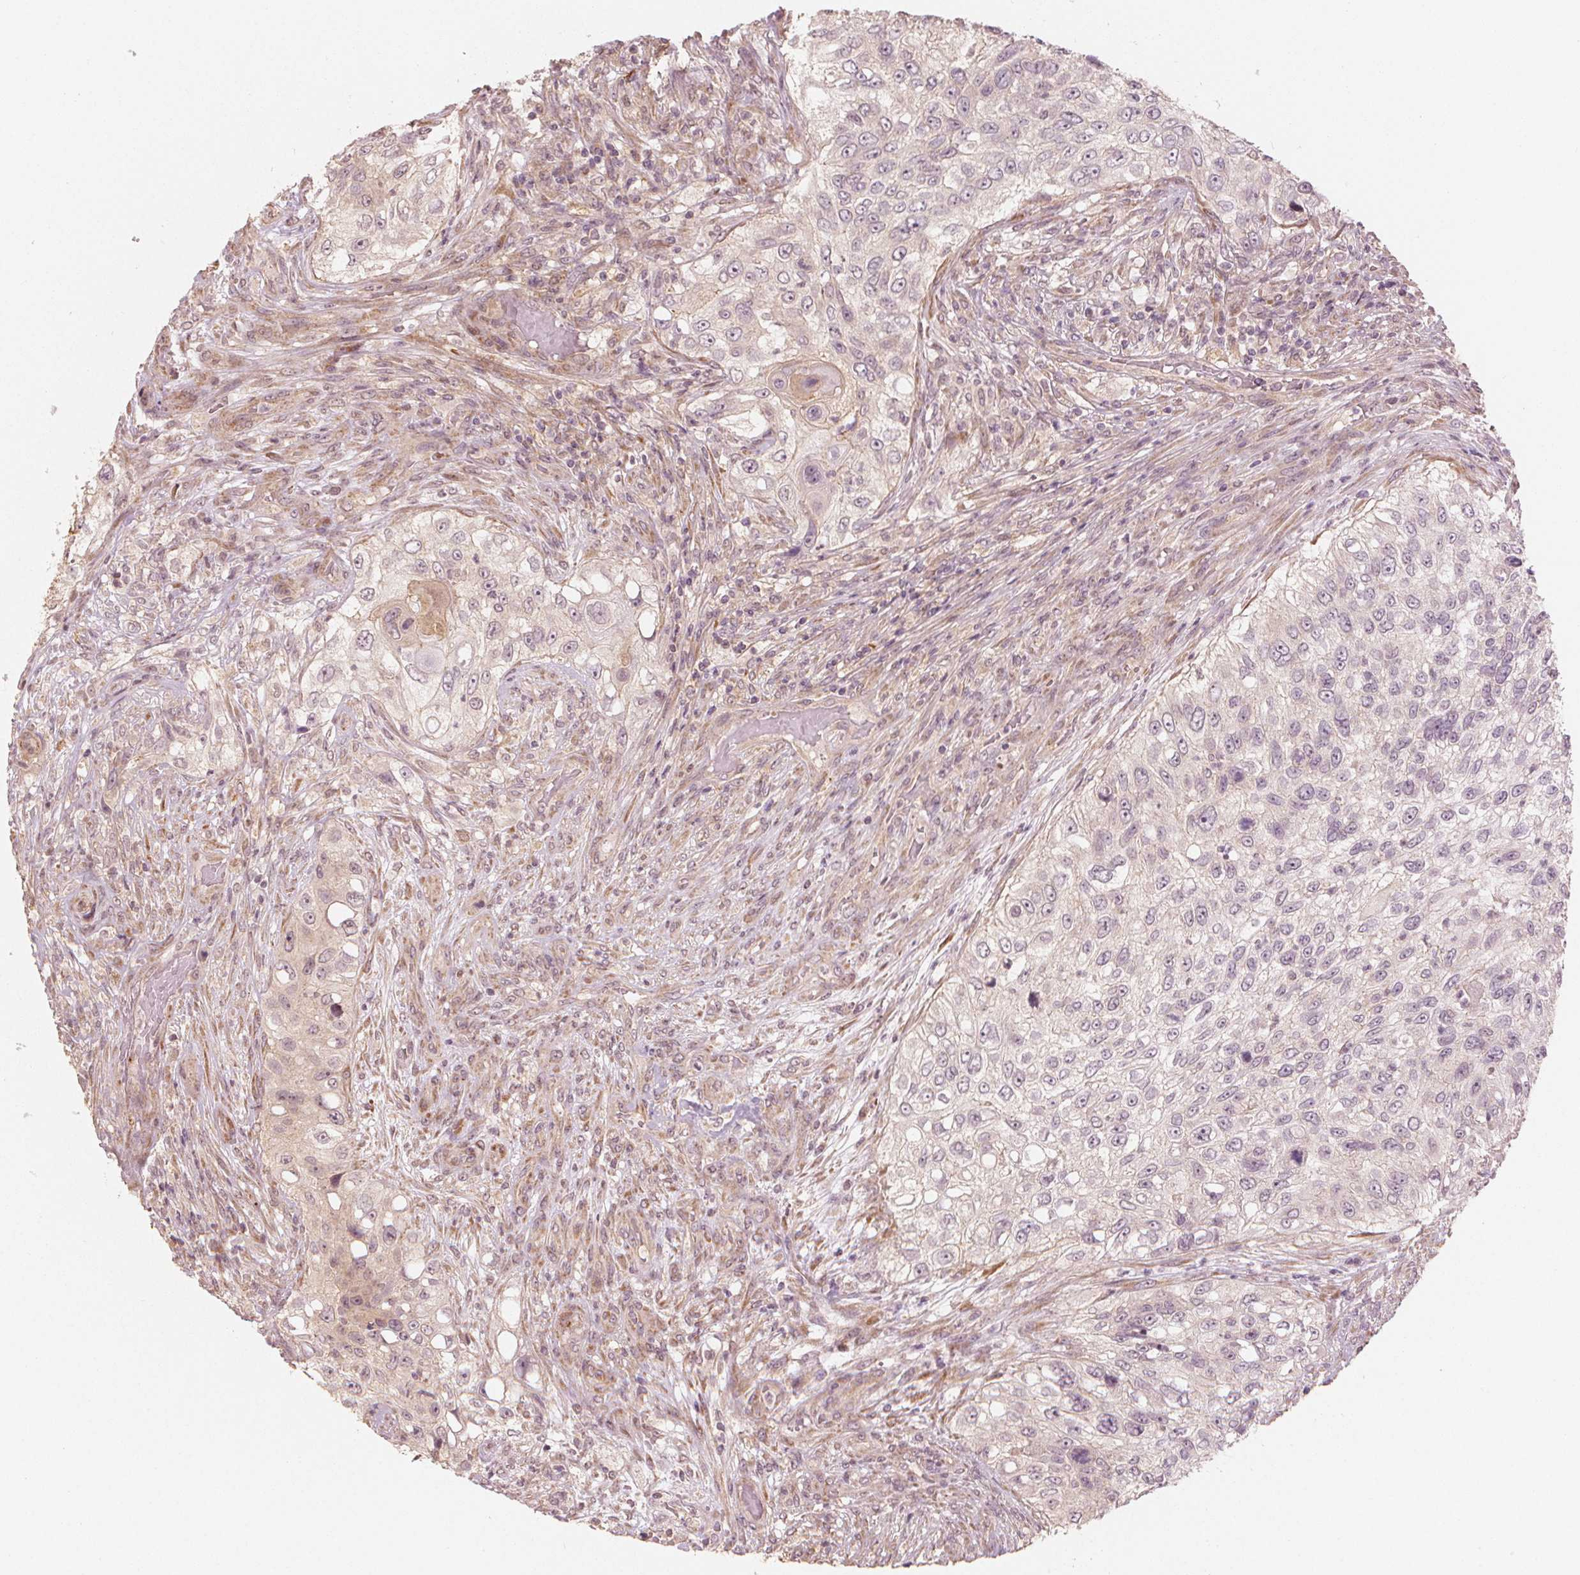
{"staining": {"intensity": "negative", "quantity": "none", "location": "none"}, "tissue": "urothelial cancer", "cell_type": "Tumor cells", "image_type": "cancer", "snomed": [{"axis": "morphology", "description": "Urothelial carcinoma, High grade"}, {"axis": "topography", "description": "Urinary bladder"}], "caption": "Urothelial carcinoma (high-grade) was stained to show a protein in brown. There is no significant staining in tumor cells.", "gene": "CLBA1", "patient": {"sex": "female", "age": 60}}